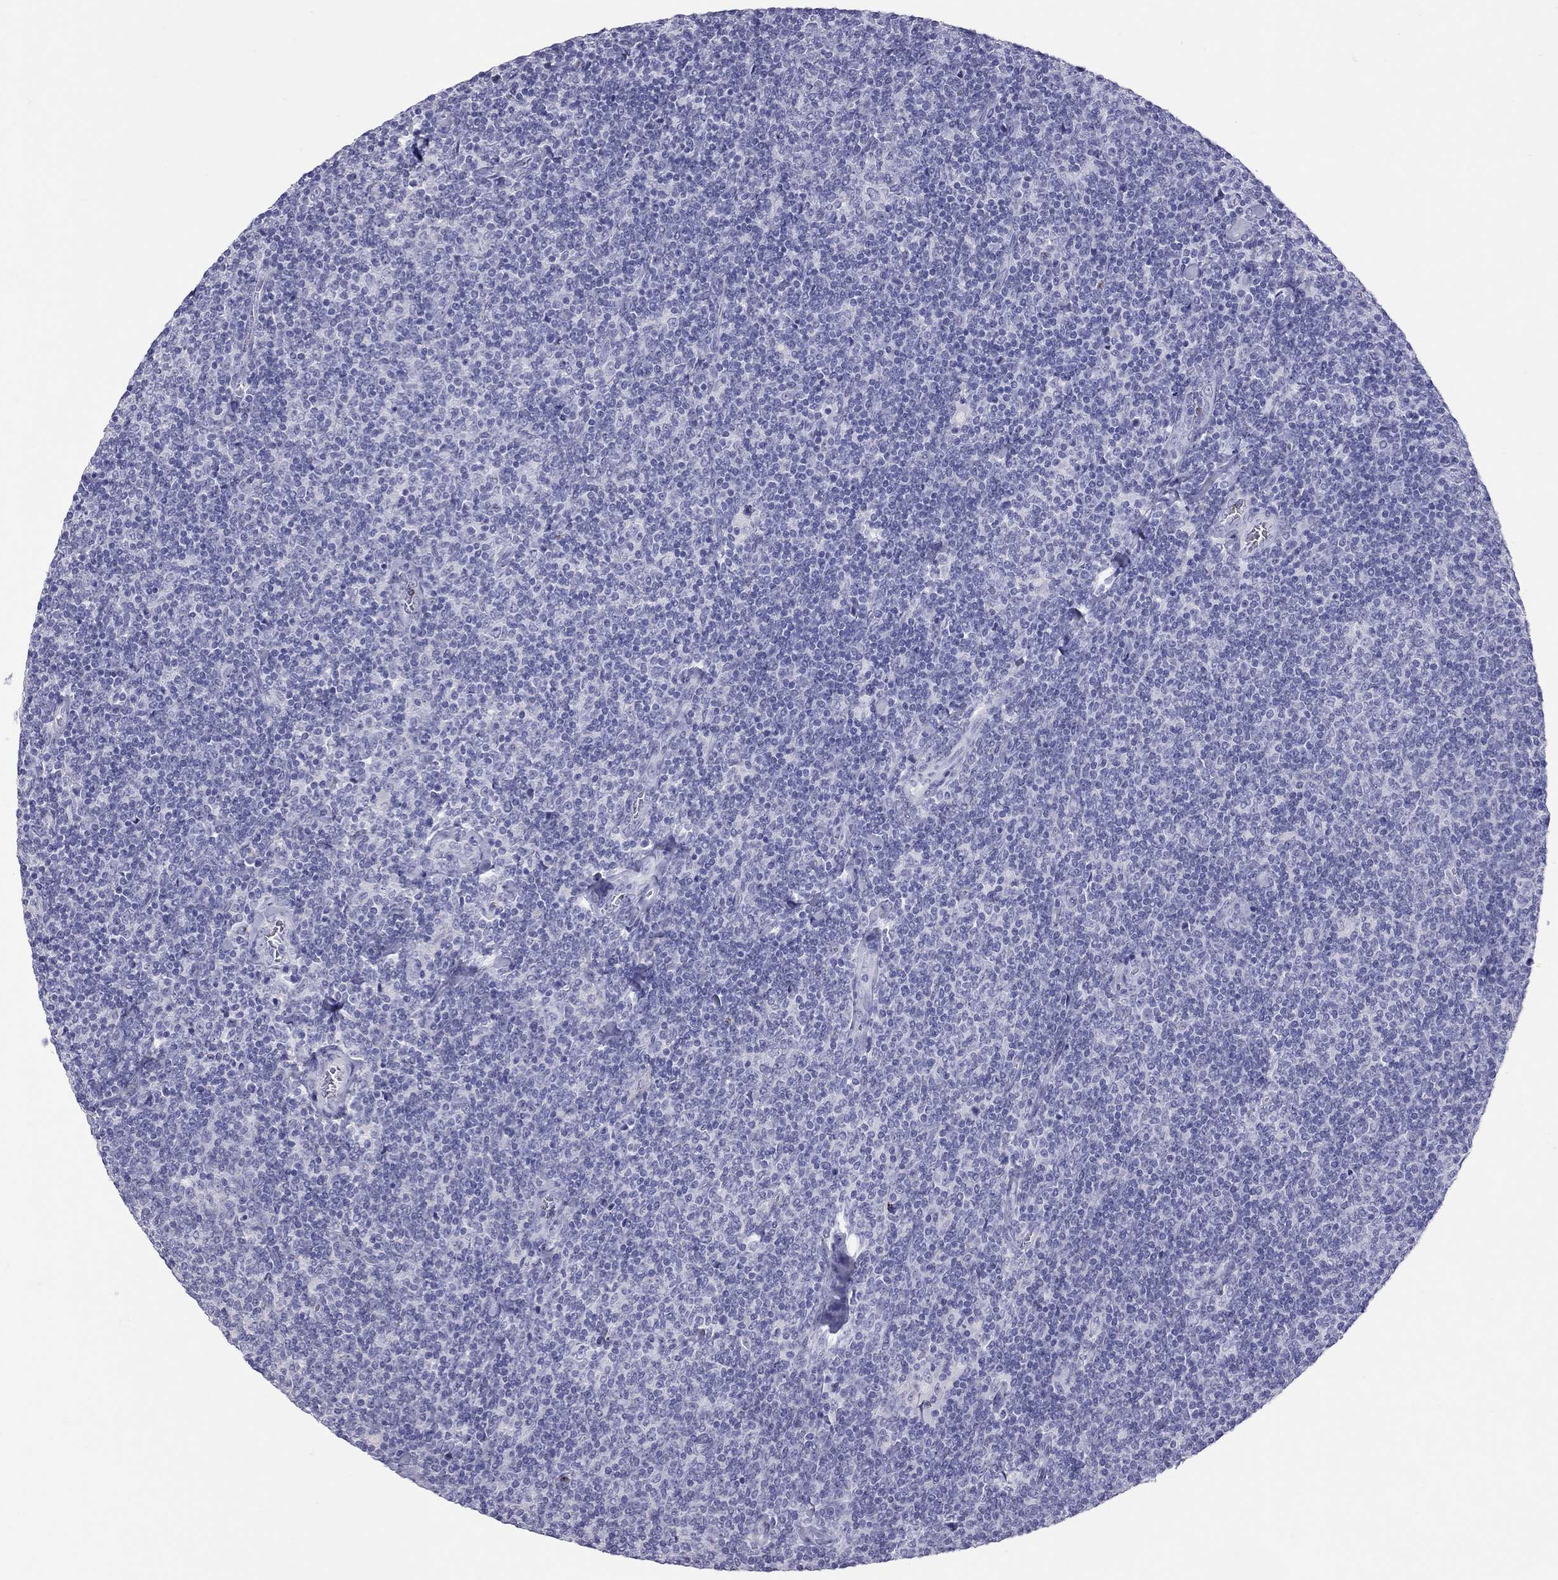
{"staining": {"intensity": "negative", "quantity": "none", "location": "none"}, "tissue": "lymphoma", "cell_type": "Tumor cells", "image_type": "cancer", "snomed": [{"axis": "morphology", "description": "Malignant lymphoma, non-Hodgkin's type, Low grade"}, {"axis": "topography", "description": "Lymph node"}], "caption": "Immunohistochemistry of low-grade malignant lymphoma, non-Hodgkin's type reveals no positivity in tumor cells.", "gene": "STAG3", "patient": {"sex": "male", "age": 52}}